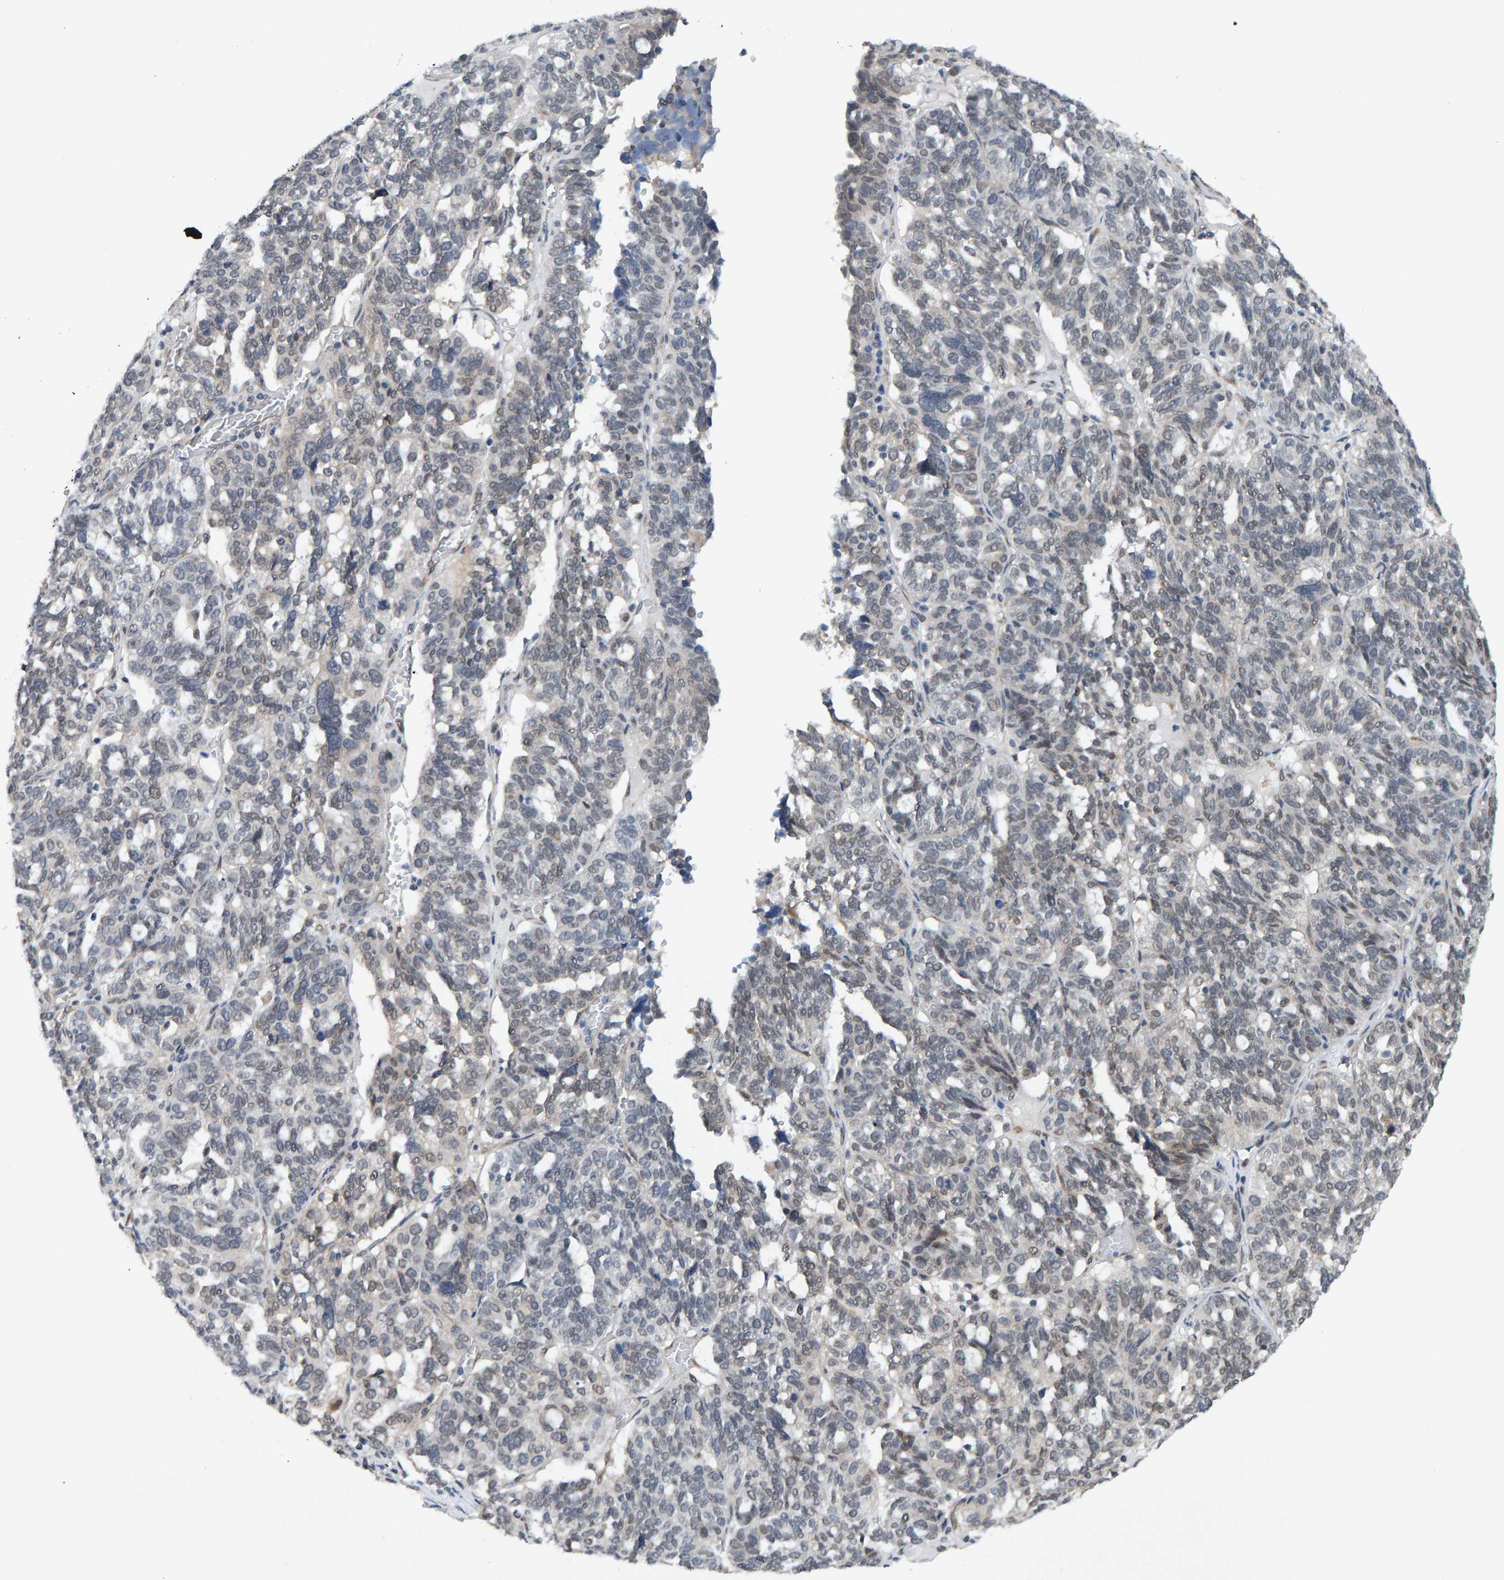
{"staining": {"intensity": "weak", "quantity": "<25%", "location": "nuclear"}, "tissue": "ovarian cancer", "cell_type": "Tumor cells", "image_type": "cancer", "snomed": [{"axis": "morphology", "description": "Cystadenocarcinoma, serous, NOS"}, {"axis": "topography", "description": "Ovary"}], "caption": "Ovarian cancer was stained to show a protein in brown. There is no significant positivity in tumor cells. The staining is performed using DAB (3,3'-diaminobenzidine) brown chromogen with nuclei counter-stained in using hematoxylin.", "gene": "SCRN2", "patient": {"sex": "female", "age": 59}}